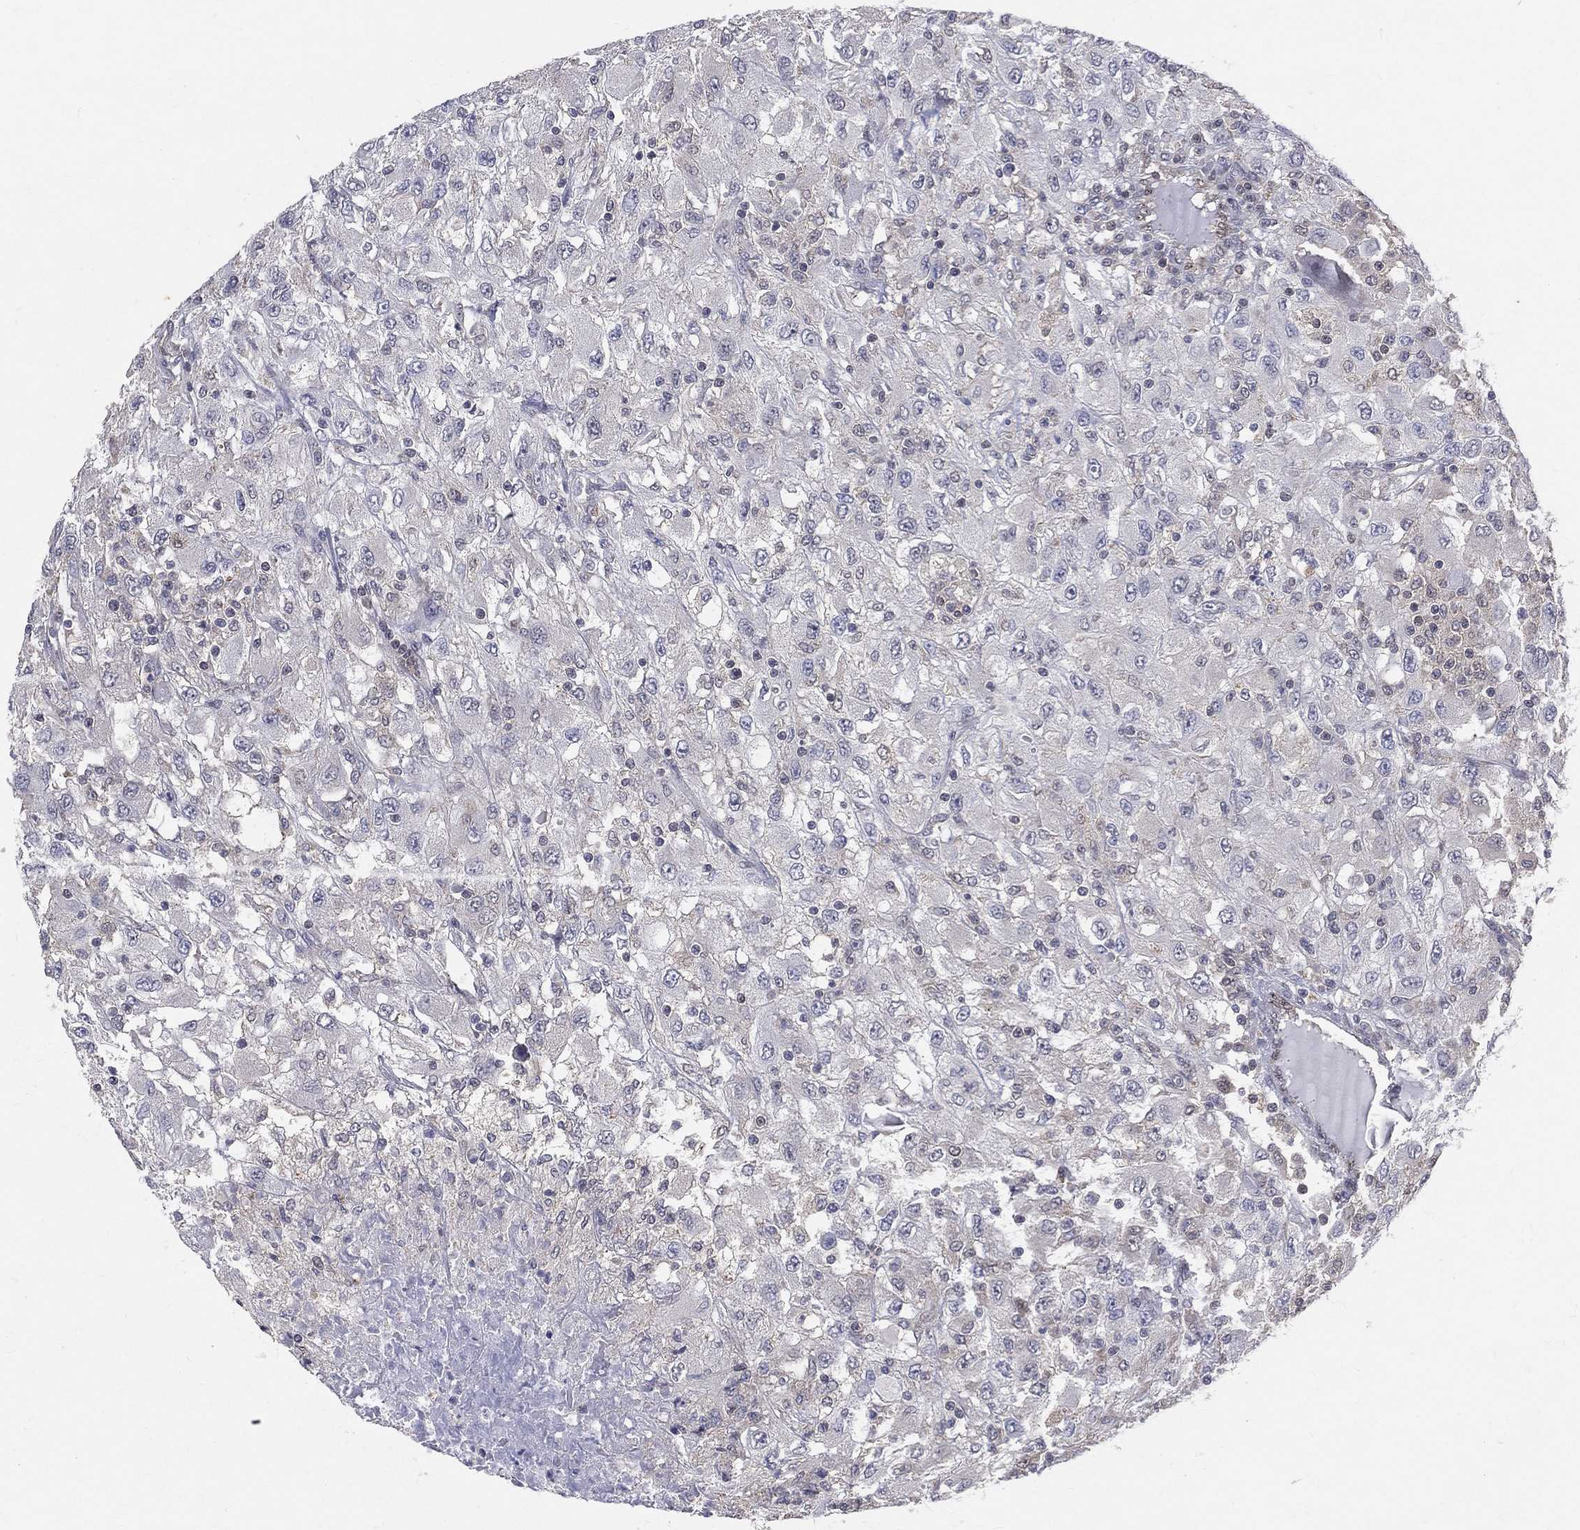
{"staining": {"intensity": "negative", "quantity": "none", "location": "none"}, "tissue": "renal cancer", "cell_type": "Tumor cells", "image_type": "cancer", "snomed": [{"axis": "morphology", "description": "Adenocarcinoma, NOS"}, {"axis": "topography", "description": "Kidney"}], "caption": "Renal cancer (adenocarcinoma) was stained to show a protein in brown. There is no significant positivity in tumor cells.", "gene": "GMPR2", "patient": {"sex": "female", "age": 67}}